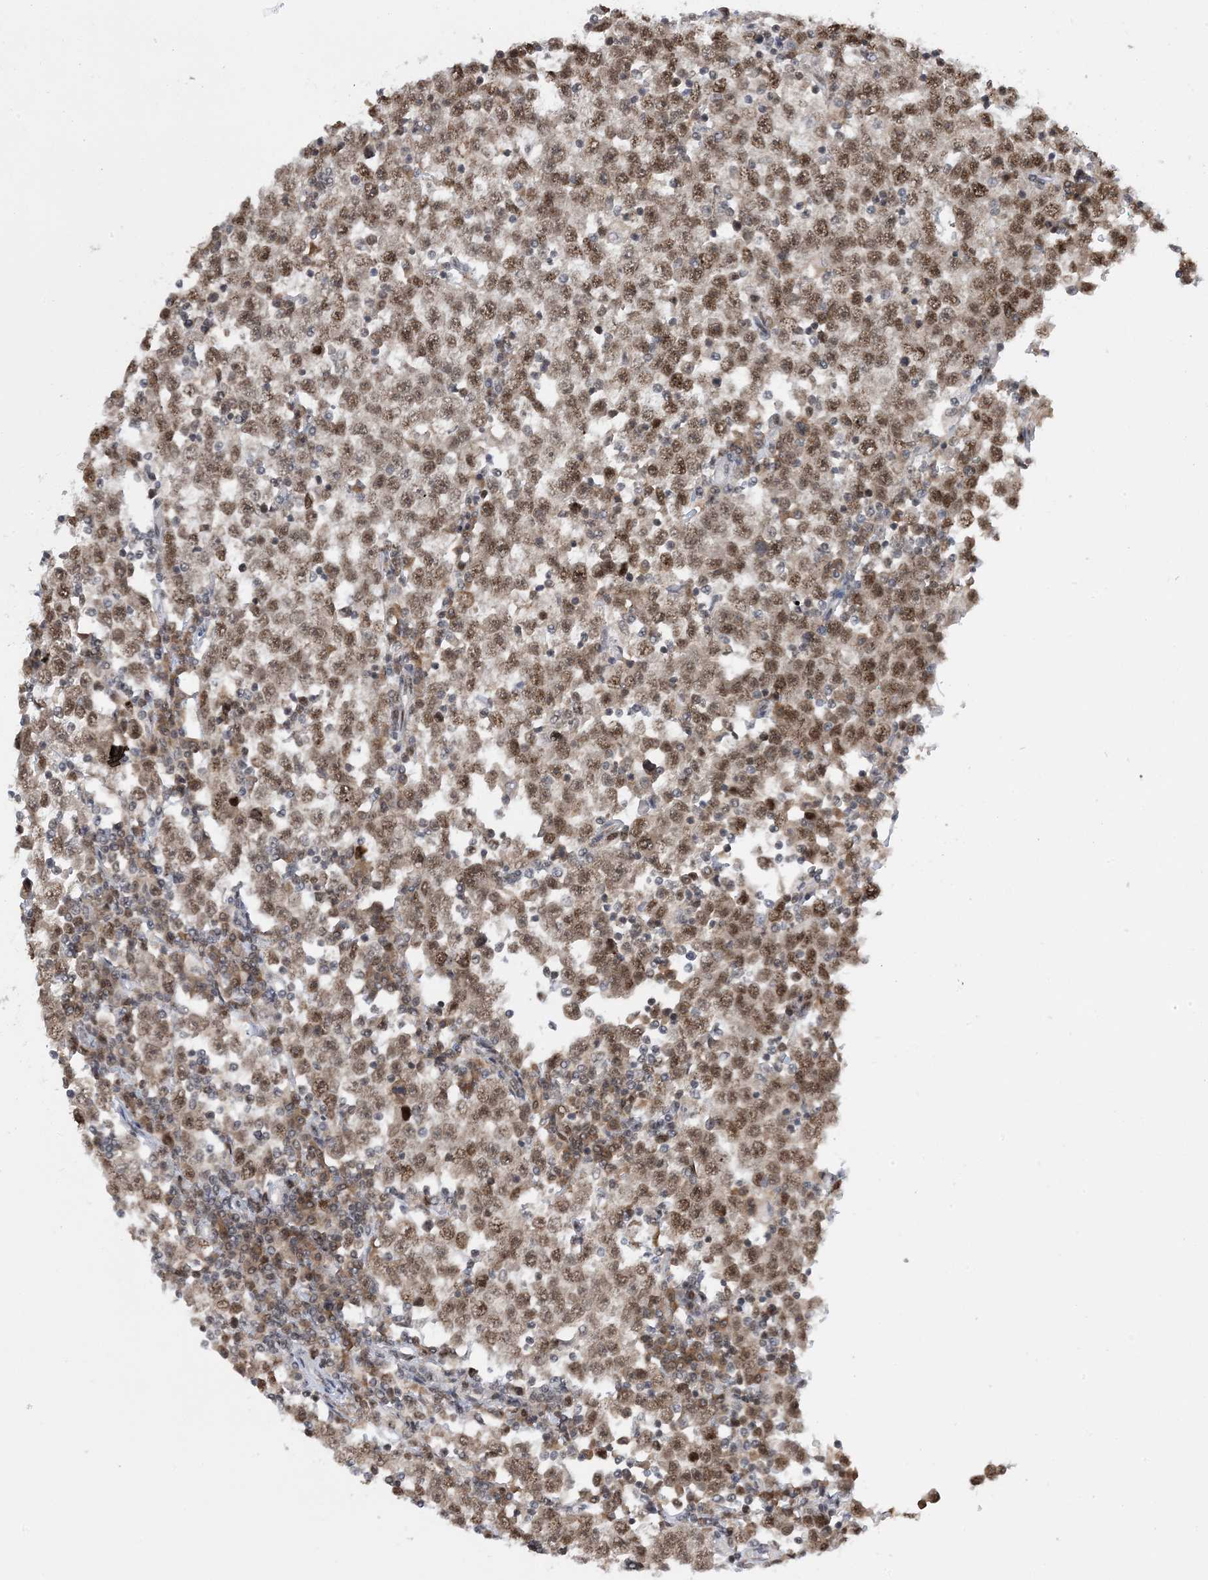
{"staining": {"intensity": "moderate", "quantity": ">75%", "location": "nuclear"}, "tissue": "testis cancer", "cell_type": "Tumor cells", "image_type": "cancer", "snomed": [{"axis": "morphology", "description": "Seminoma, NOS"}, {"axis": "topography", "description": "Testis"}], "caption": "A micrograph of testis cancer (seminoma) stained for a protein shows moderate nuclear brown staining in tumor cells. (brown staining indicates protein expression, while blue staining denotes nuclei).", "gene": "ACYP2", "patient": {"sex": "male", "age": 65}}